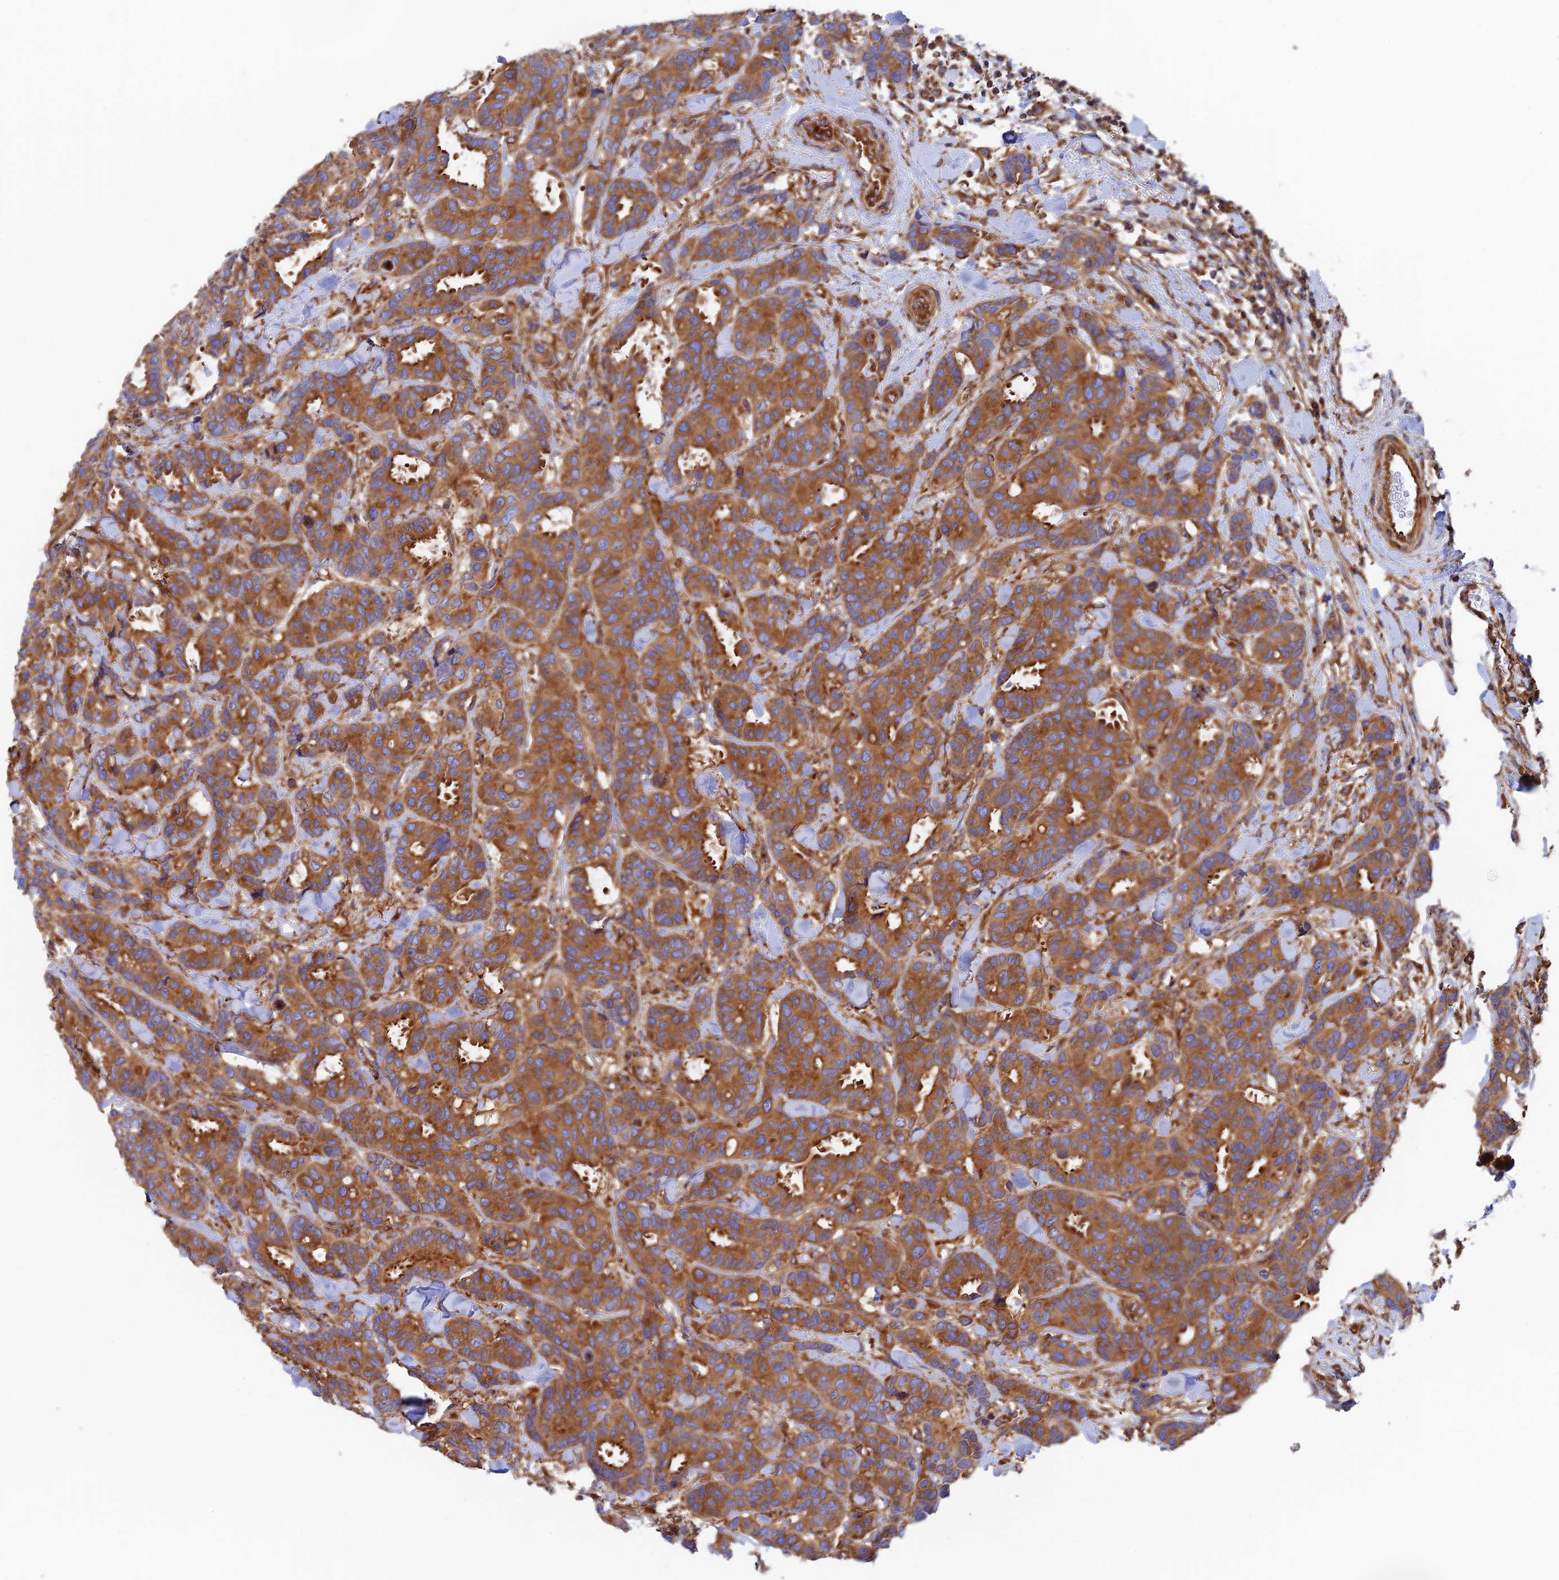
{"staining": {"intensity": "strong", "quantity": ">75%", "location": "cytoplasmic/membranous"}, "tissue": "breast cancer", "cell_type": "Tumor cells", "image_type": "cancer", "snomed": [{"axis": "morphology", "description": "Normal tissue, NOS"}, {"axis": "morphology", "description": "Duct carcinoma"}, {"axis": "topography", "description": "Breast"}], "caption": "Immunohistochemical staining of human breast infiltrating ductal carcinoma displays high levels of strong cytoplasmic/membranous protein expression in approximately >75% of tumor cells. The staining is performed using DAB brown chromogen to label protein expression. The nuclei are counter-stained blue using hematoxylin.", "gene": "DCTN2", "patient": {"sex": "female", "age": 87}}